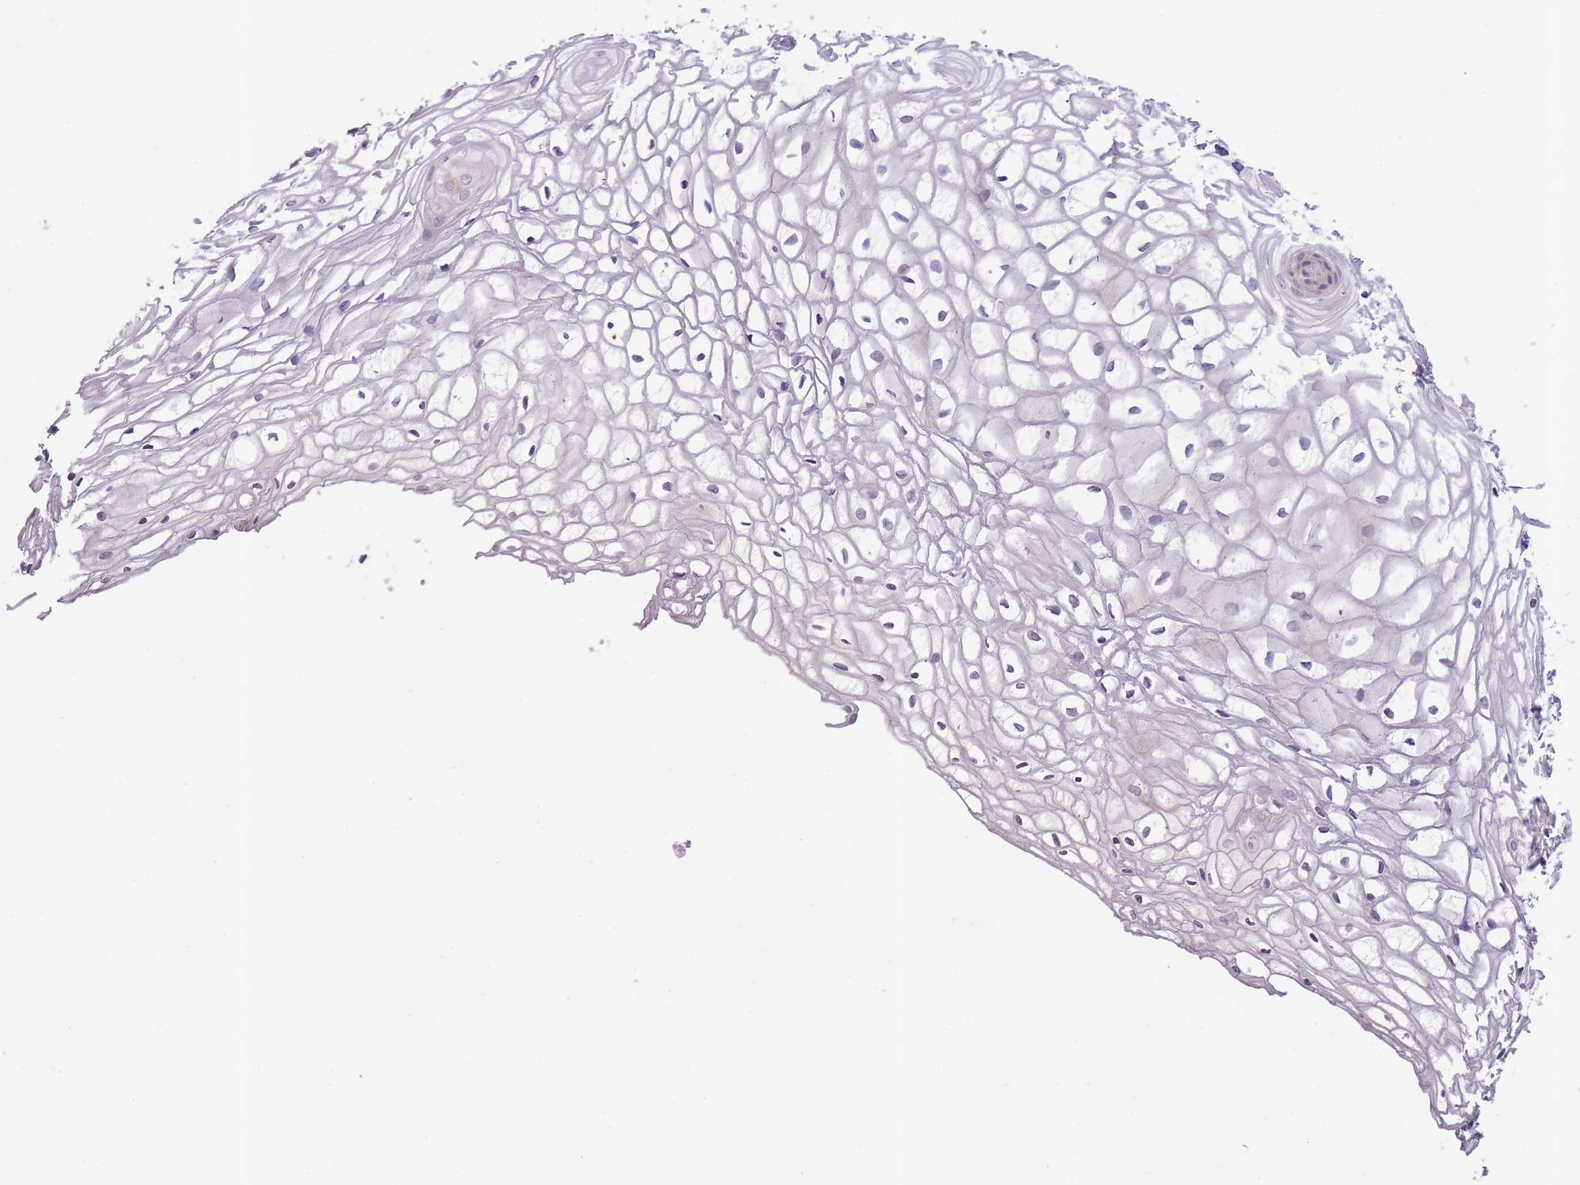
{"staining": {"intensity": "weak", "quantity": "<25%", "location": "cytoplasmic/membranous"}, "tissue": "vagina", "cell_type": "Squamous epithelial cells", "image_type": "normal", "snomed": [{"axis": "morphology", "description": "Normal tissue, NOS"}, {"axis": "topography", "description": "Vagina"}], "caption": "This histopathology image is of unremarkable vagina stained with immunohistochemistry to label a protein in brown with the nuclei are counter-stained blue. There is no staining in squamous epithelial cells.", "gene": "ZNF658", "patient": {"sex": "female", "age": 34}}